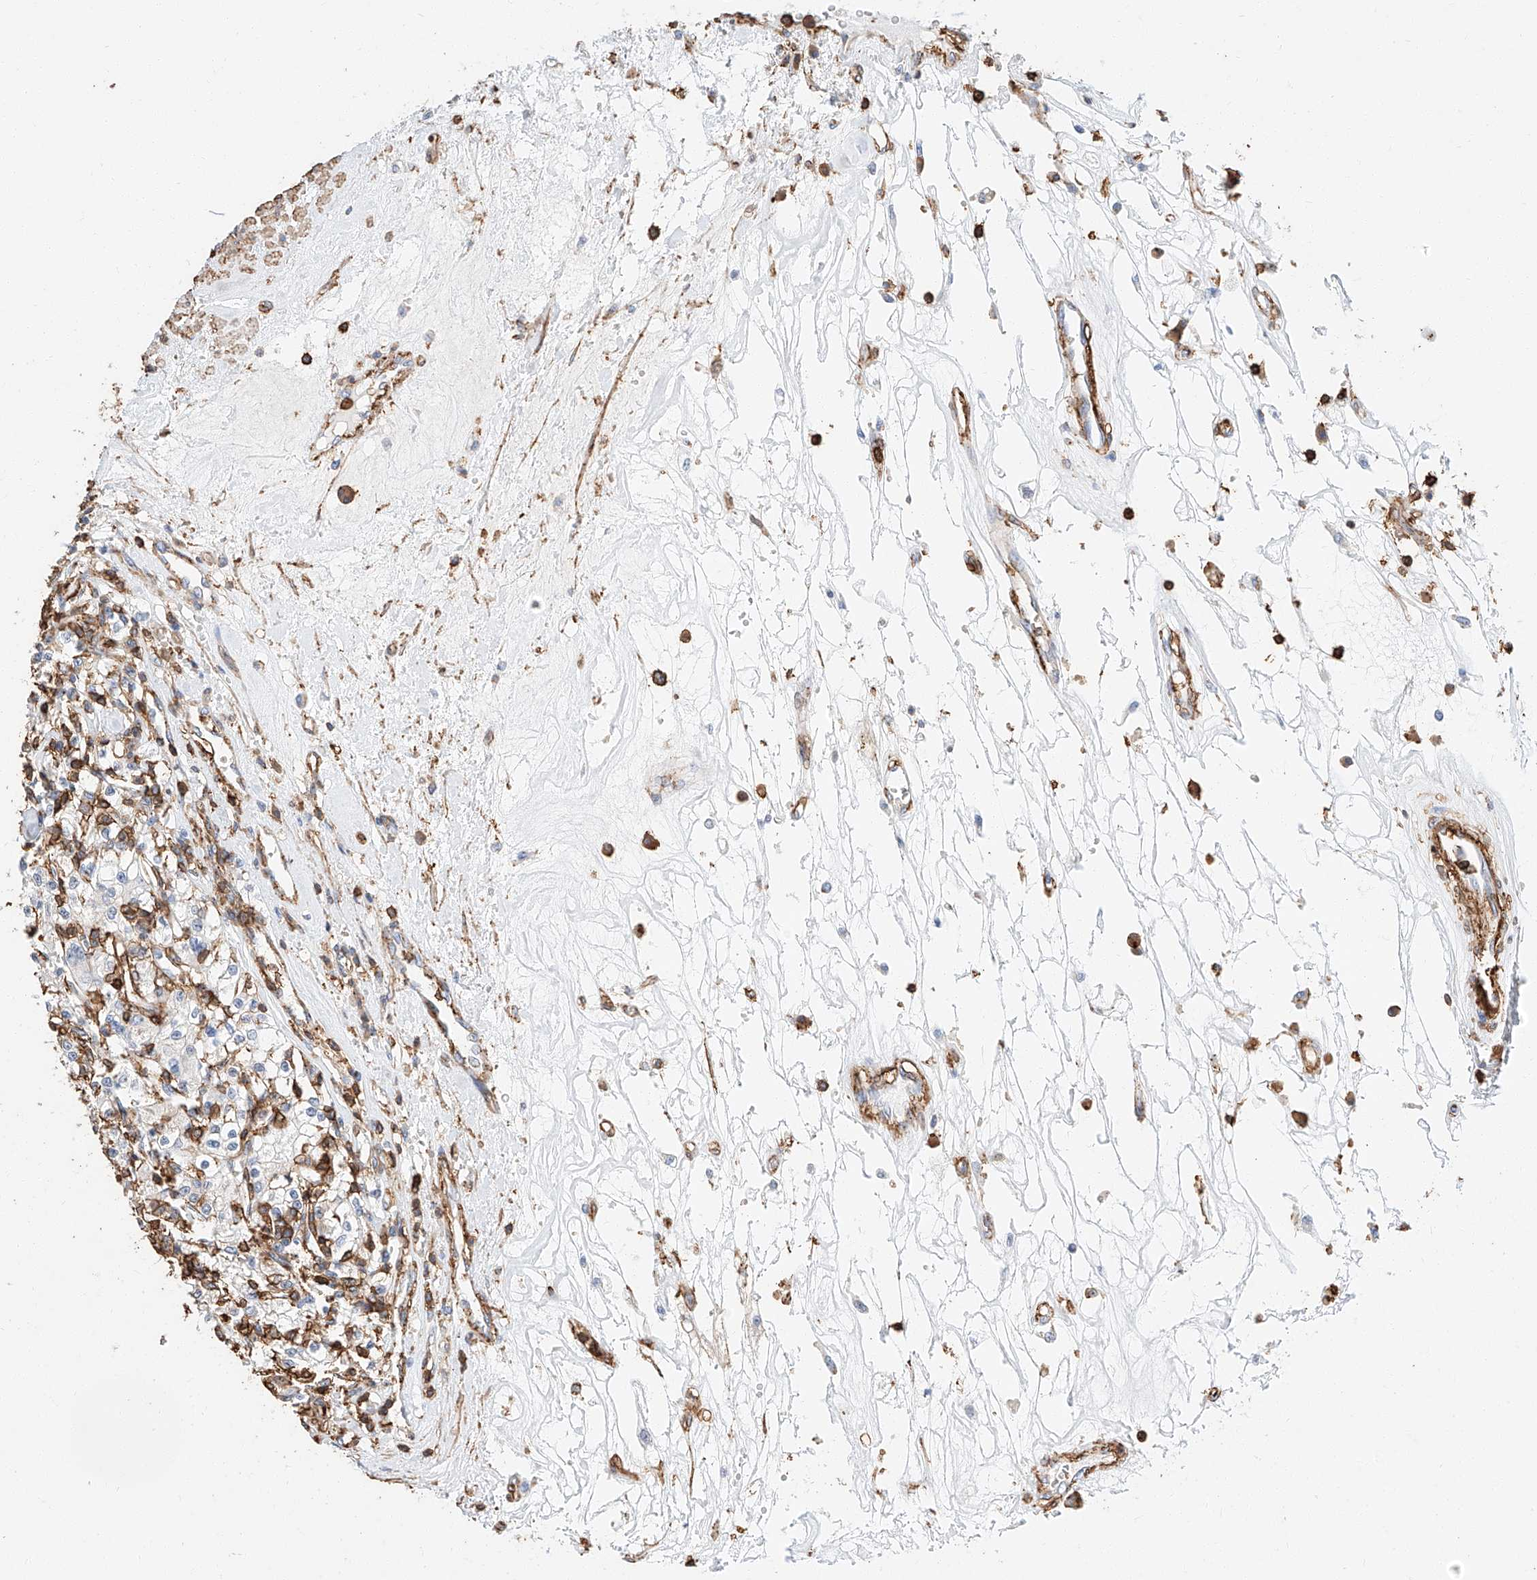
{"staining": {"intensity": "moderate", "quantity": "<25%", "location": "cytoplasmic/membranous"}, "tissue": "renal cancer", "cell_type": "Tumor cells", "image_type": "cancer", "snomed": [{"axis": "morphology", "description": "Adenocarcinoma, NOS"}, {"axis": "topography", "description": "Kidney"}], "caption": "Moderate cytoplasmic/membranous protein expression is seen in approximately <25% of tumor cells in adenocarcinoma (renal). The staining was performed using DAB, with brown indicating positive protein expression. Nuclei are stained blue with hematoxylin.", "gene": "WFS1", "patient": {"sex": "female", "age": 59}}